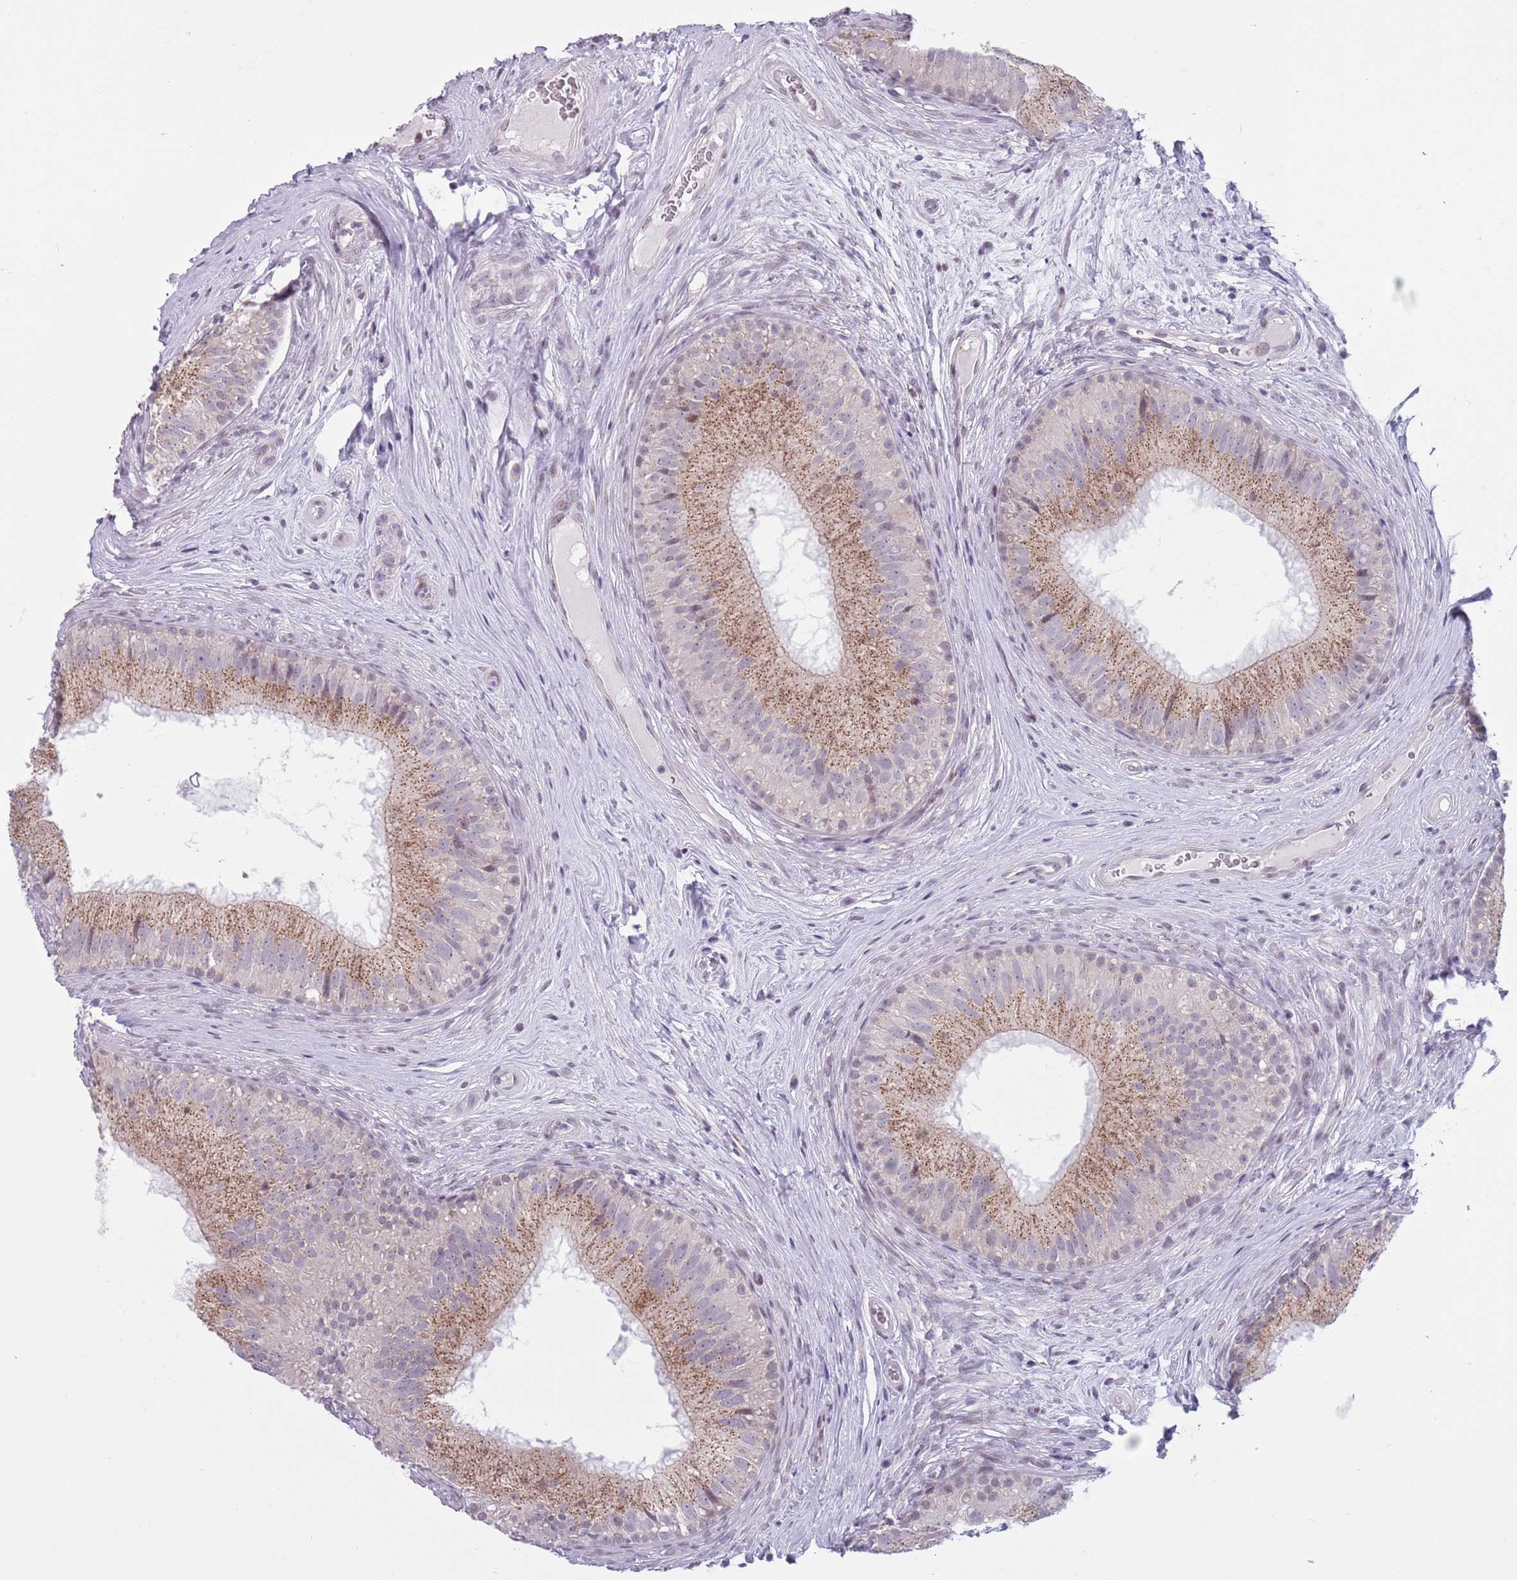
{"staining": {"intensity": "moderate", "quantity": "25%-75%", "location": "cytoplasmic/membranous"}, "tissue": "epididymis", "cell_type": "Glandular cells", "image_type": "normal", "snomed": [{"axis": "morphology", "description": "Normal tissue, NOS"}, {"axis": "topography", "description": "Epididymis"}], "caption": "There is medium levels of moderate cytoplasmic/membranous staining in glandular cells of benign epididymis, as demonstrated by immunohistochemical staining (brown color).", "gene": "ZKSCAN2", "patient": {"sex": "male", "age": 34}}